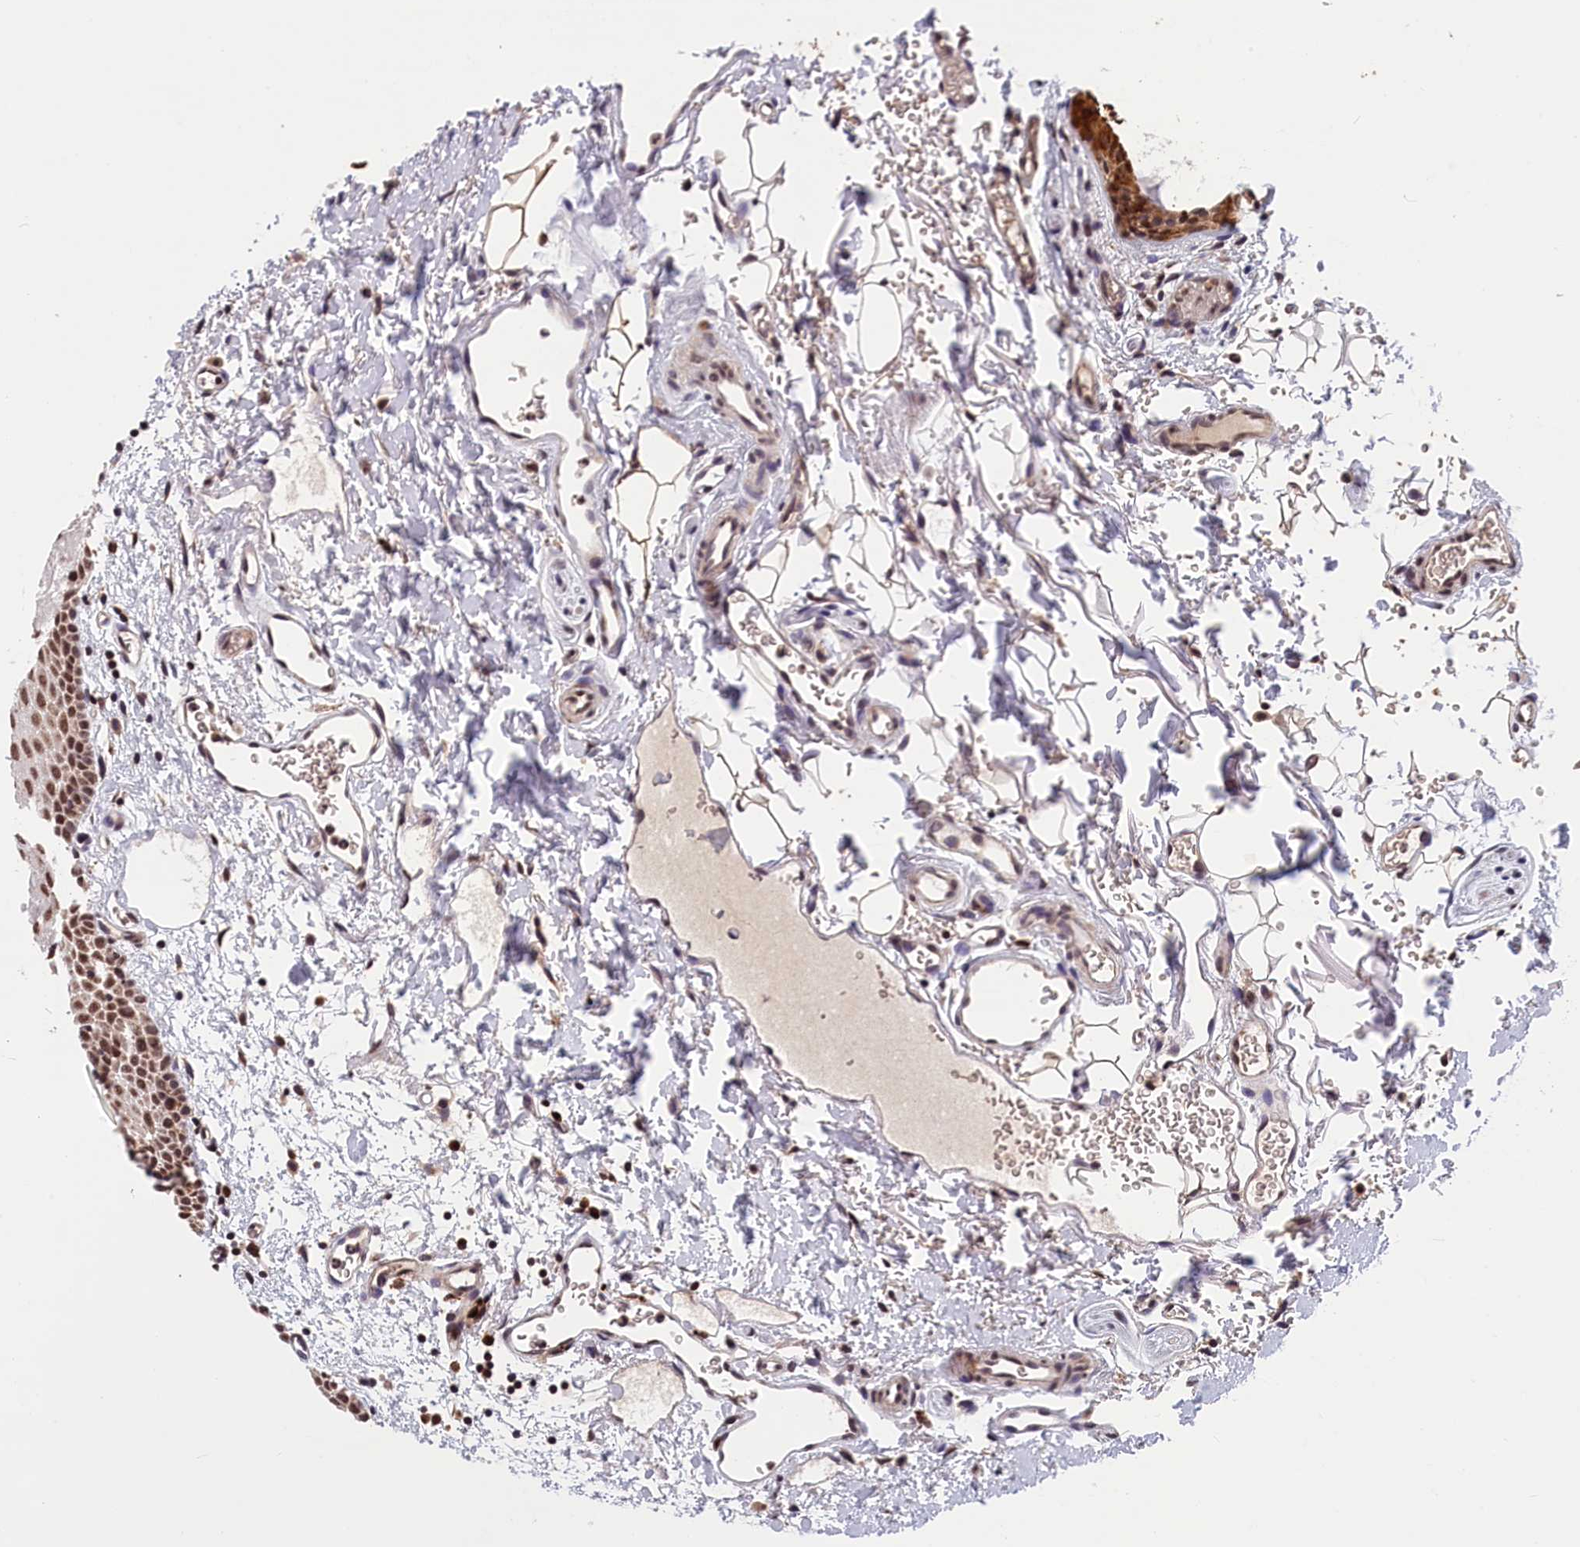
{"staining": {"intensity": "moderate", "quantity": ">75%", "location": "nuclear"}, "tissue": "oral mucosa", "cell_type": "Squamous epithelial cells", "image_type": "normal", "snomed": [{"axis": "morphology", "description": "Normal tissue, NOS"}, {"axis": "topography", "description": "Oral tissue"}], "caption": "Brown immunohistochemical staining in unremarkable human oral mucosa shows moderate nuclear positivity in about >75% of squamous epithelial cells. (DAB (3,3'-diaminobenzidine) IHC with brightfield microscopy, high magnification).", "gene": "KCNK6", "patient": {"sex": "female", "age": 70}}